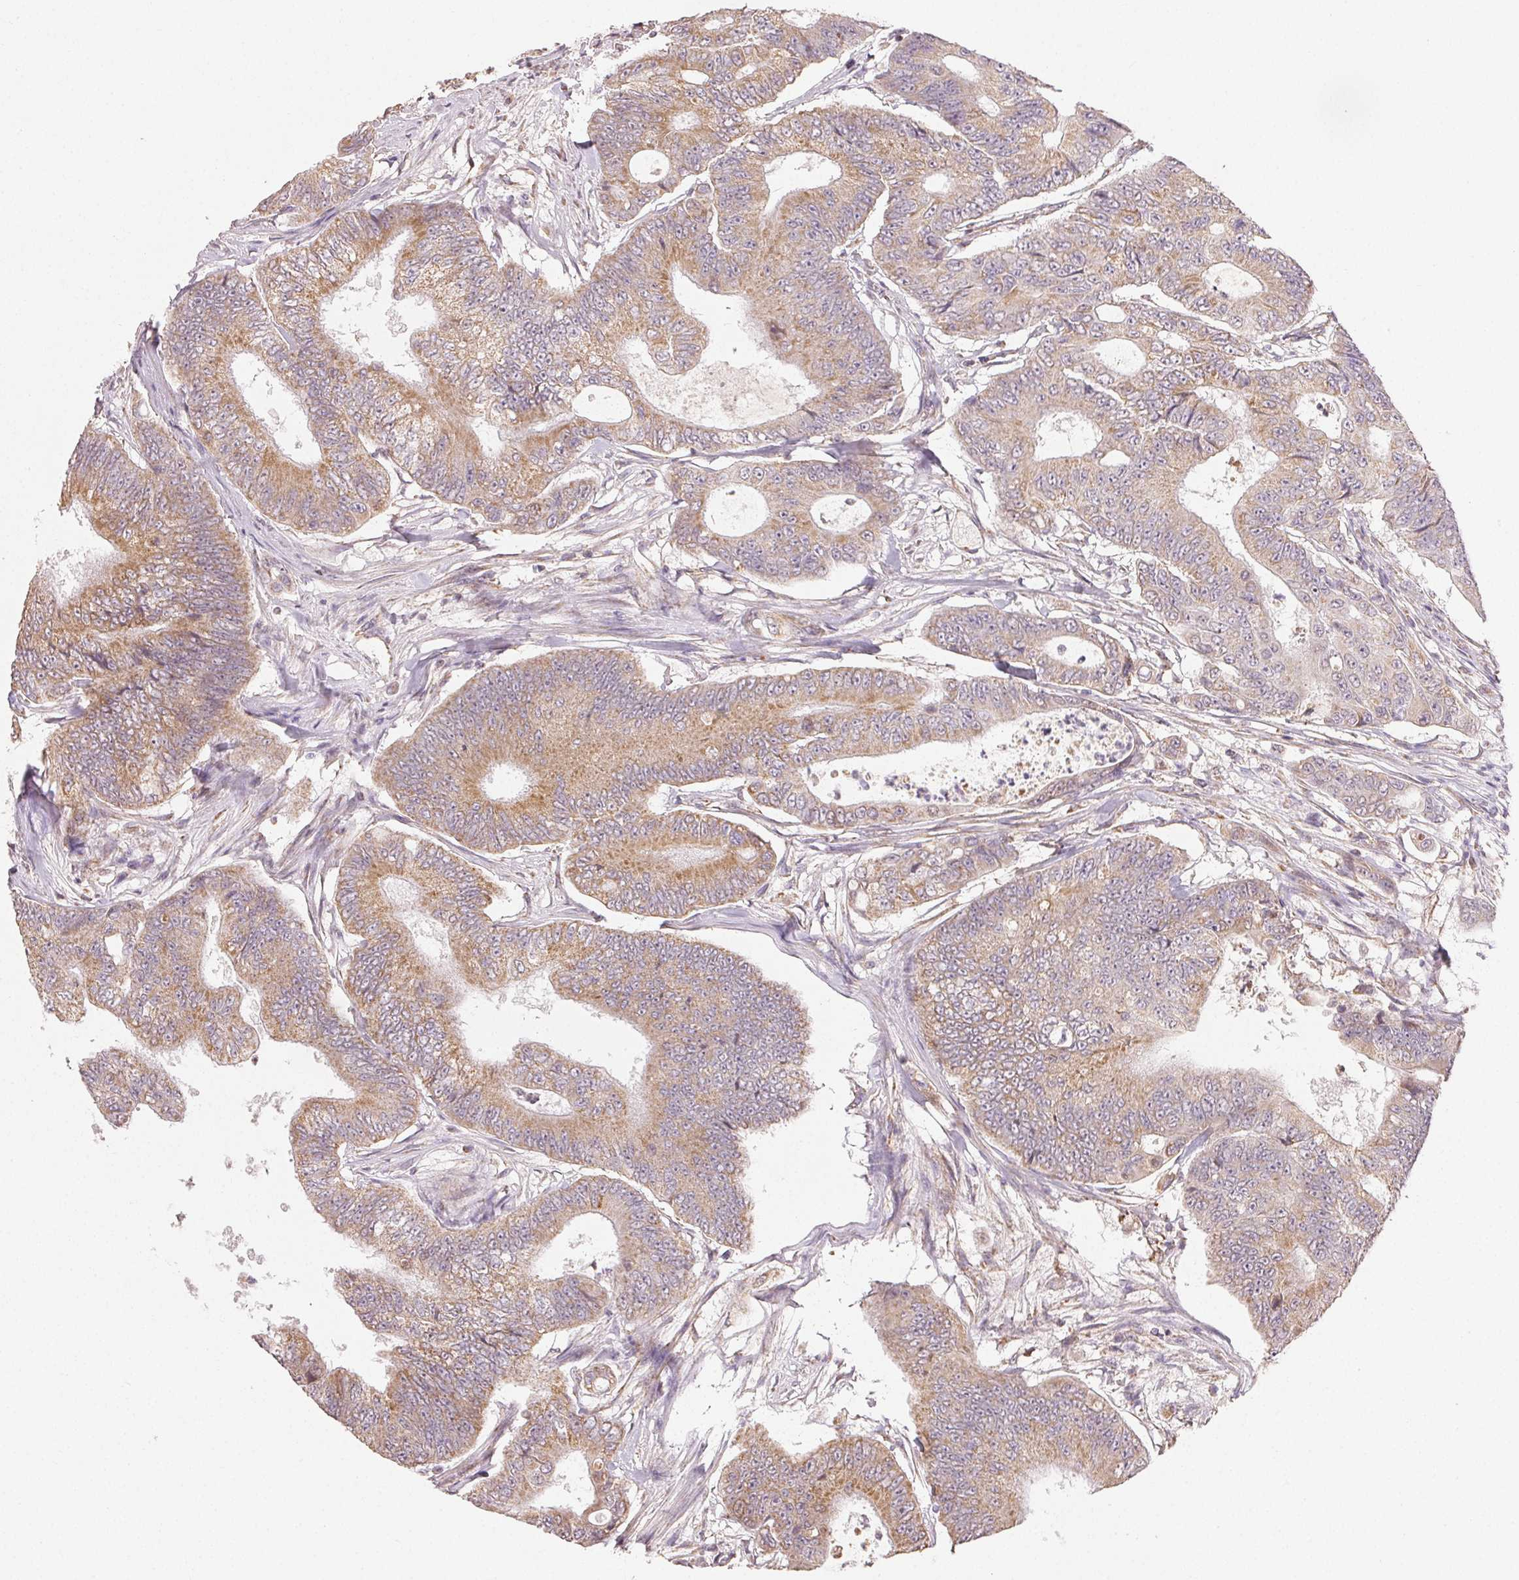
{"staining": {"intensity": "weak", "quantity": ">75%", "location": "cytoplasmic/membranous"}, "tissue": "colorectal cancer", "cell_type": "Tumor cells", "image_type": "cancer", "snomed": [{"axis": "morphology", "description": "Adenocarcinoma, NOS"}, {"axis": "topography", "description": "Colon"}], "caption": "Immunohistochemistry histopathology image of colorectal cancer (adenocarcinoma) stained for a protein (brown), which displays low levels of weak cytoplasmic/membranous positivity in about >75% of tumor cells.", "gene": "CLASP1", "patient": {"sex": "female", "age": 48}}